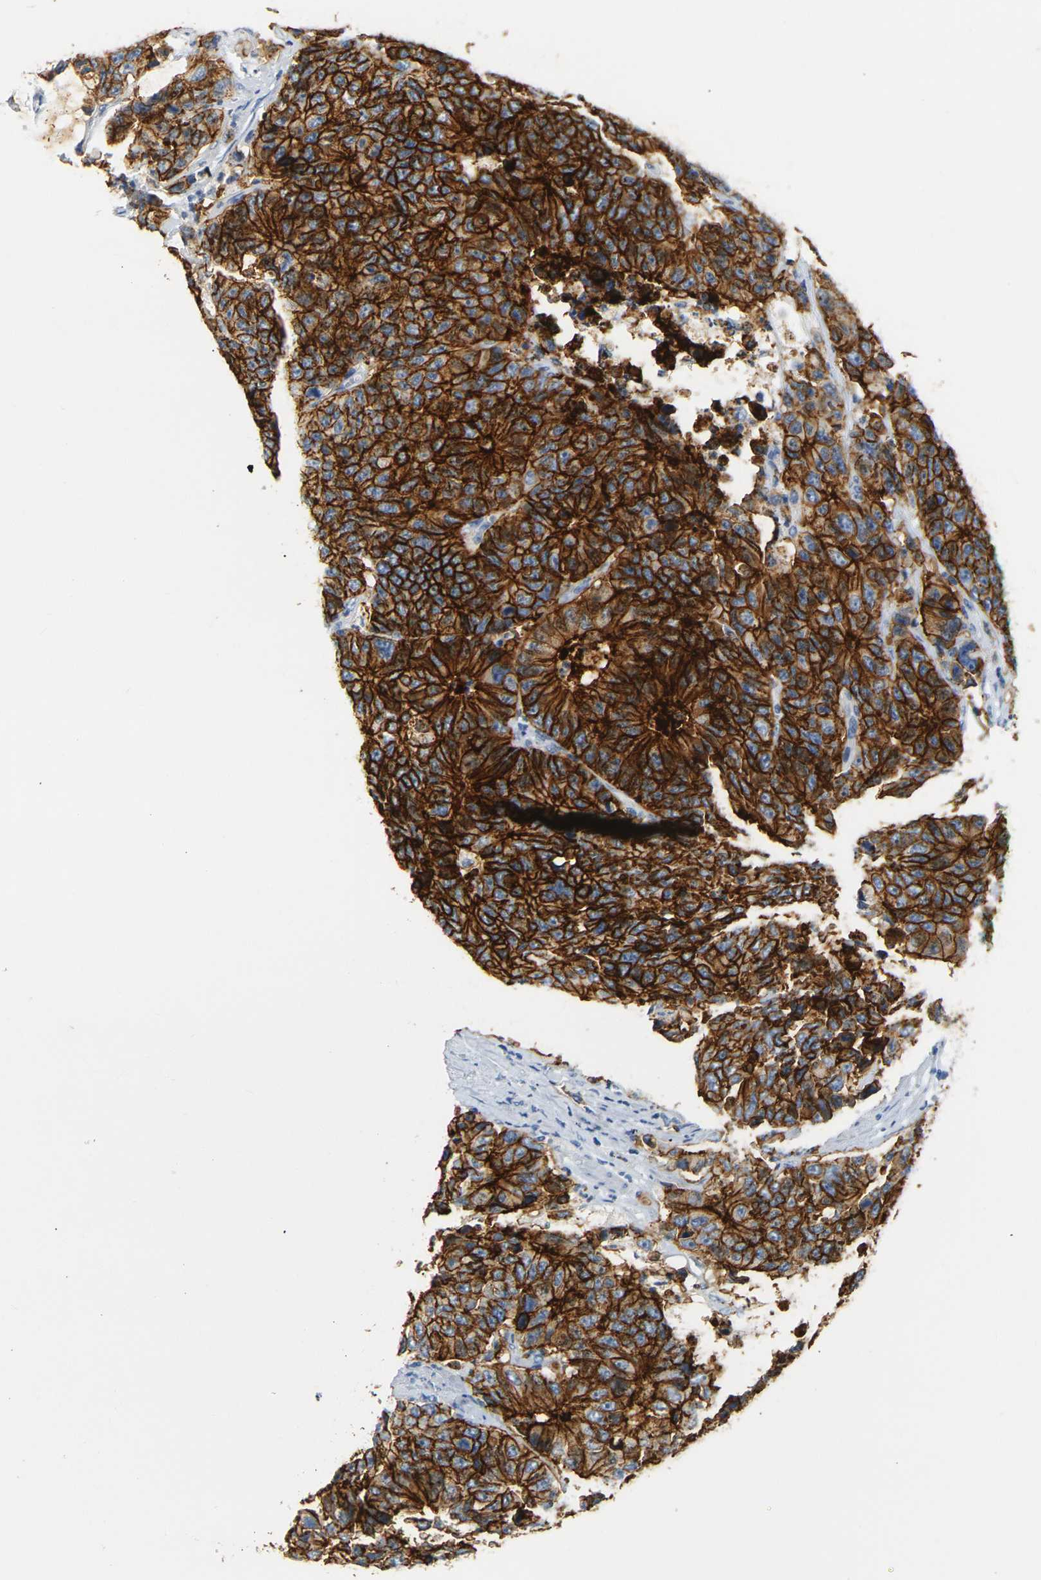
{"staining": {"intensity": "strong", "quantity": ">75%", "location": "cytoplasmic/membranous"}, "tissue": "colorectal cancer", "cell_type": "Tumor cells", "image_type": "cancer", "snomed": [{"axis": "morphology", "description": "Adenocarcinoma, NOS"}, {"axis": "topography", "description": "Colon"}], "caption": "Colorectal cancer tissue demonstrates strong cytoplasmic/membranous positivity in about >75% of tumor cells", "gene": "CLDN7", "patient": {"sex": "female", "age": 86}}